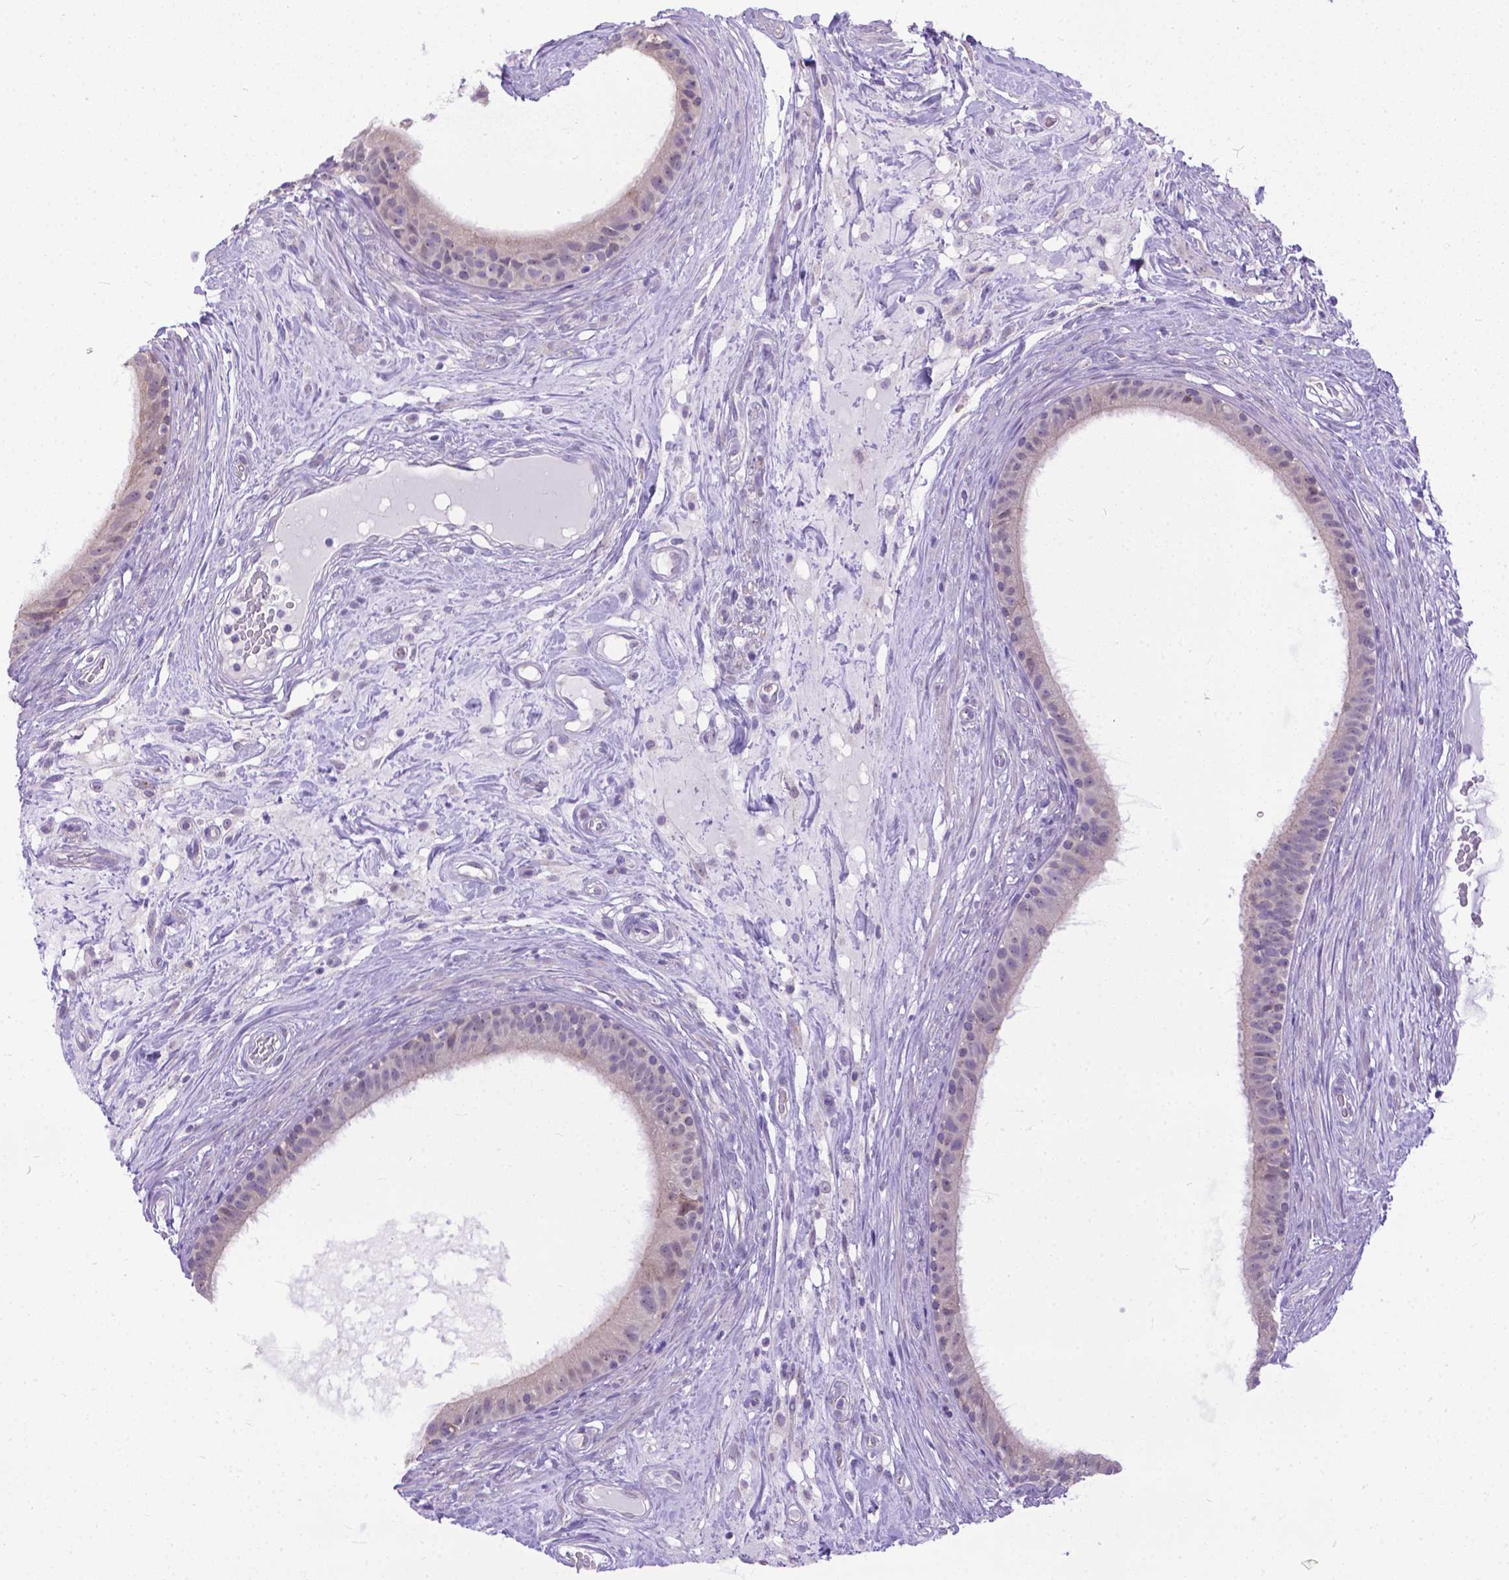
{"staining": {"intensity": "negative", "quantity": "none", "location": "none"}, "tissue": "epididymis", "cell_type": "Glandular cells", "image_type": "normal", "snomed": [{"axis": "morphology", "description": "Normal tissue, NOS"}, {"axis": "topography", "description": "Epididymis"}], "caption": "An image of epididymis stained for a protein displays no brown staining in glandular cells. (Brightfield microscopy of DAB immunohistochemistry at high magnification).", "gene": "TTLL6", "patient": {"sex": "male", "age": 59}}